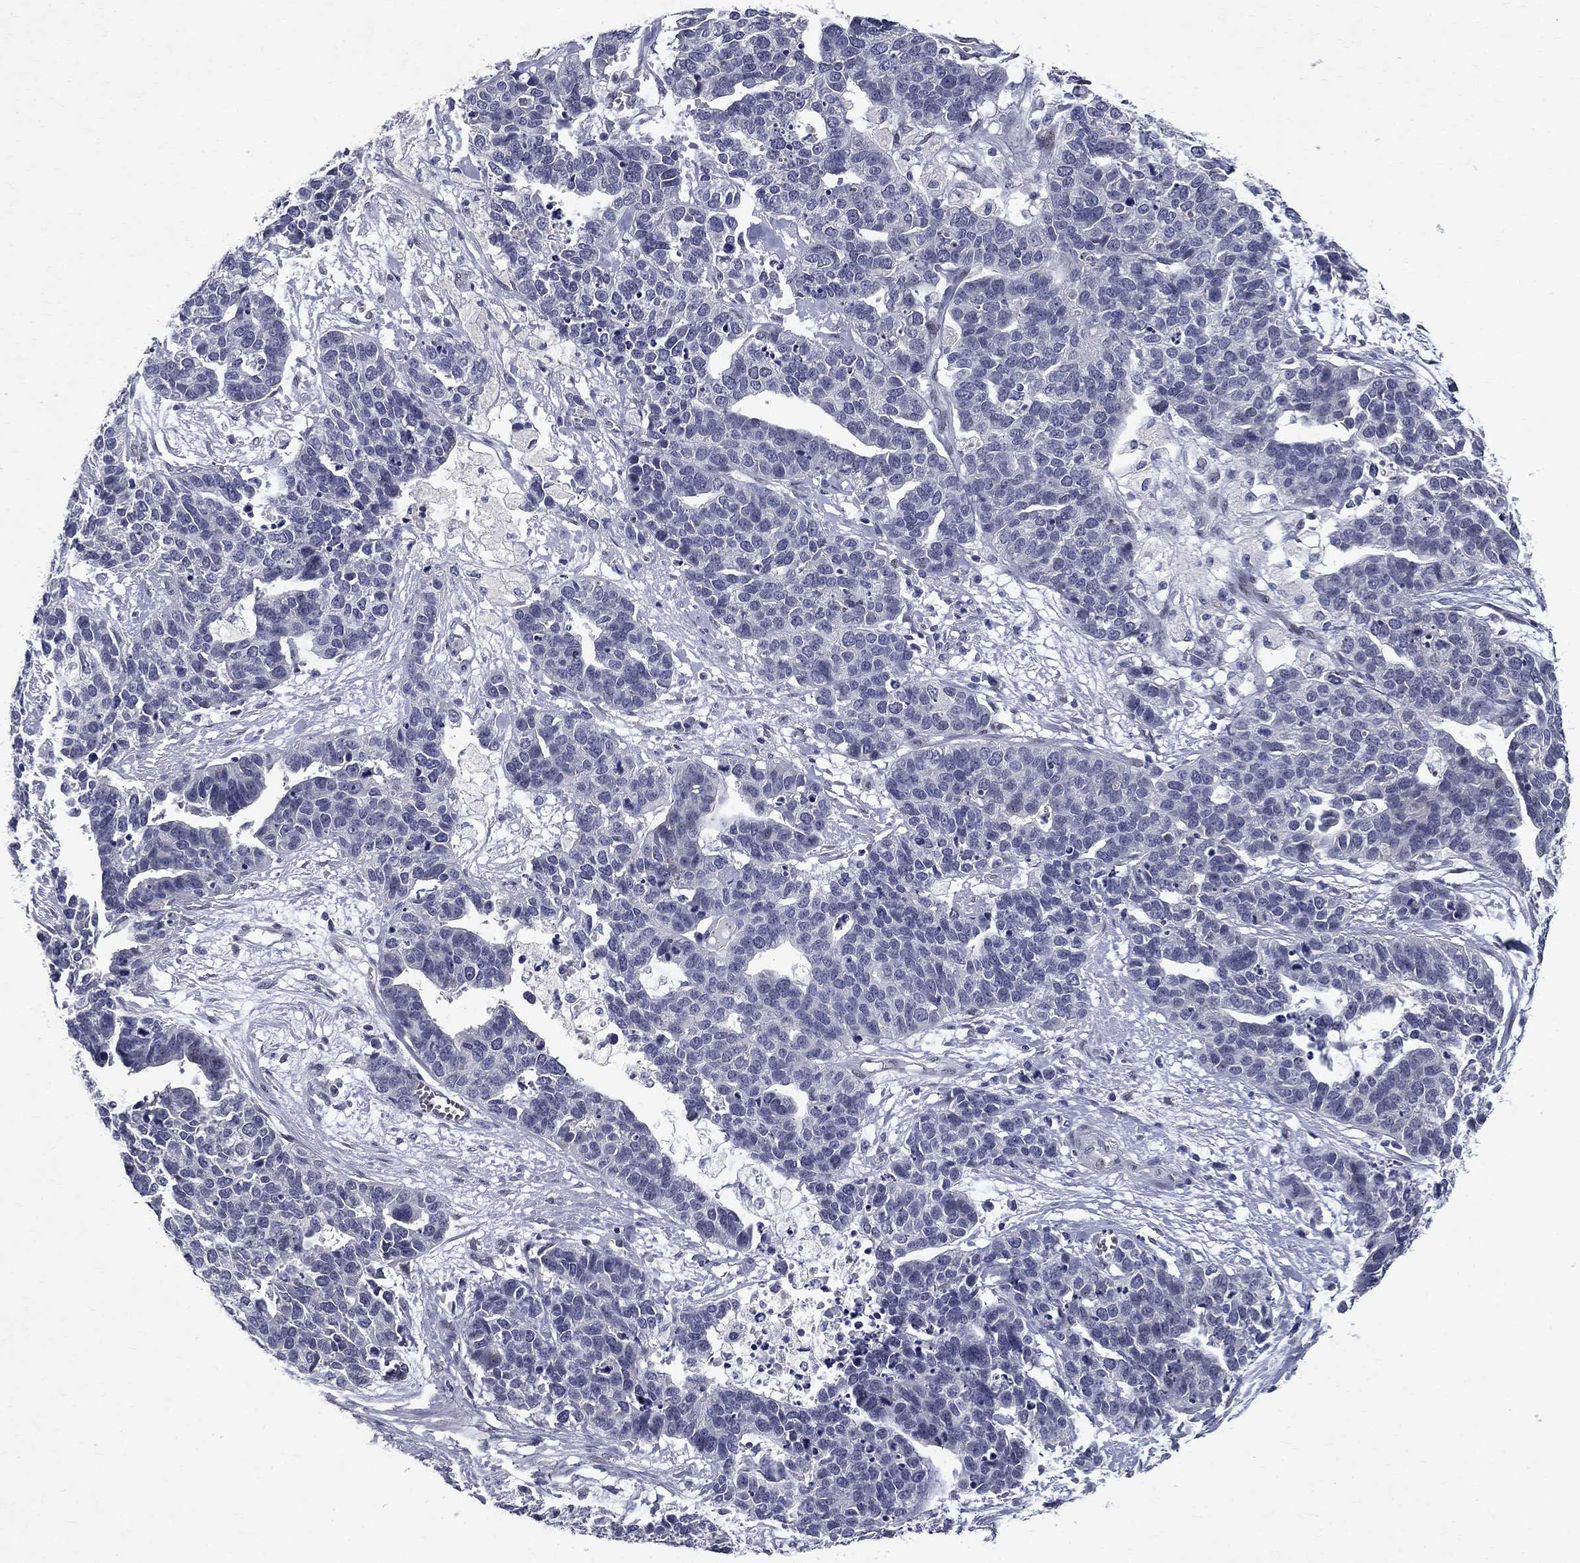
{"staining": {"intensity": "negative", "quantity": "none", "location": "none"}, "tissue": "ovarian cancer", "cell_type": "Tumor cells", "image_type": "cancer", "snomed": [{"axis": "morphology", "description": "Carcinoma, endometroid"}, {"axis": "topography", "description": "Ovary"}], "caption": "This micrograph is of ovarian cancer stained with IHC to label a protein in brown with the nuclei are counter-stained blue. There is no staining in tumor cells.", "gene": "RBFOX1", "patient": {"sex": "female", "age": 65}}